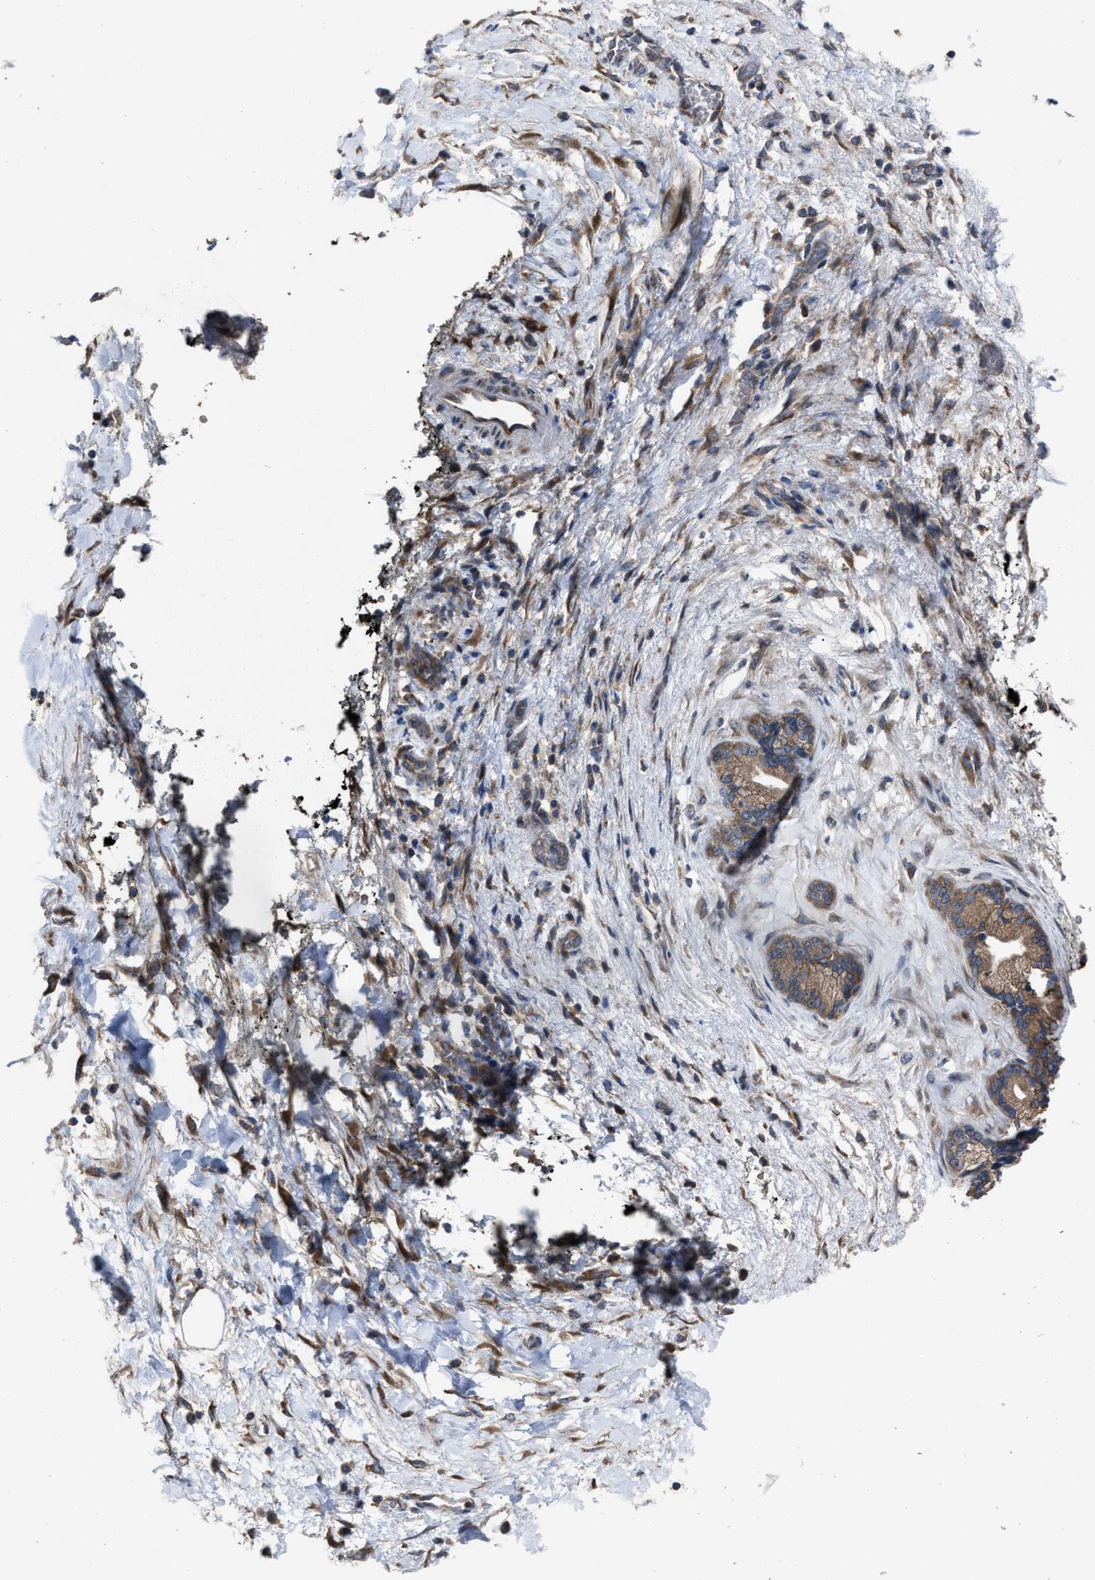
{"staining": {"intensity": "moderate", "quantity": ">75%", "location": "cytoplasmic/membranous"}, "tissue": "pancreatic cancer", "cell_type": "Tumor cells", "image_type": "cancer", "snomed": [{"axis": "morphology", "description": "Normal tissue, NOS"}, {"axis": "morphology", "description": "Adenocarcinoma, NOS"}, {"axis": "topography", "description": "Pancreas"}, {"axis": "topography", "description": "Duodenum"}], "caption": "Tumor cells reveal medium levels of moderate cytoplasmic/membranous positivity in approximately >75% of cells in human pancreatic cancer (adenocarcinoma). (Stains: DAB in brown, nuclei in blue, Microscopy: brightfield microscopy at high magnification).", "gene": "UPF1", "patient": {"sex": "female", "age": 60}}